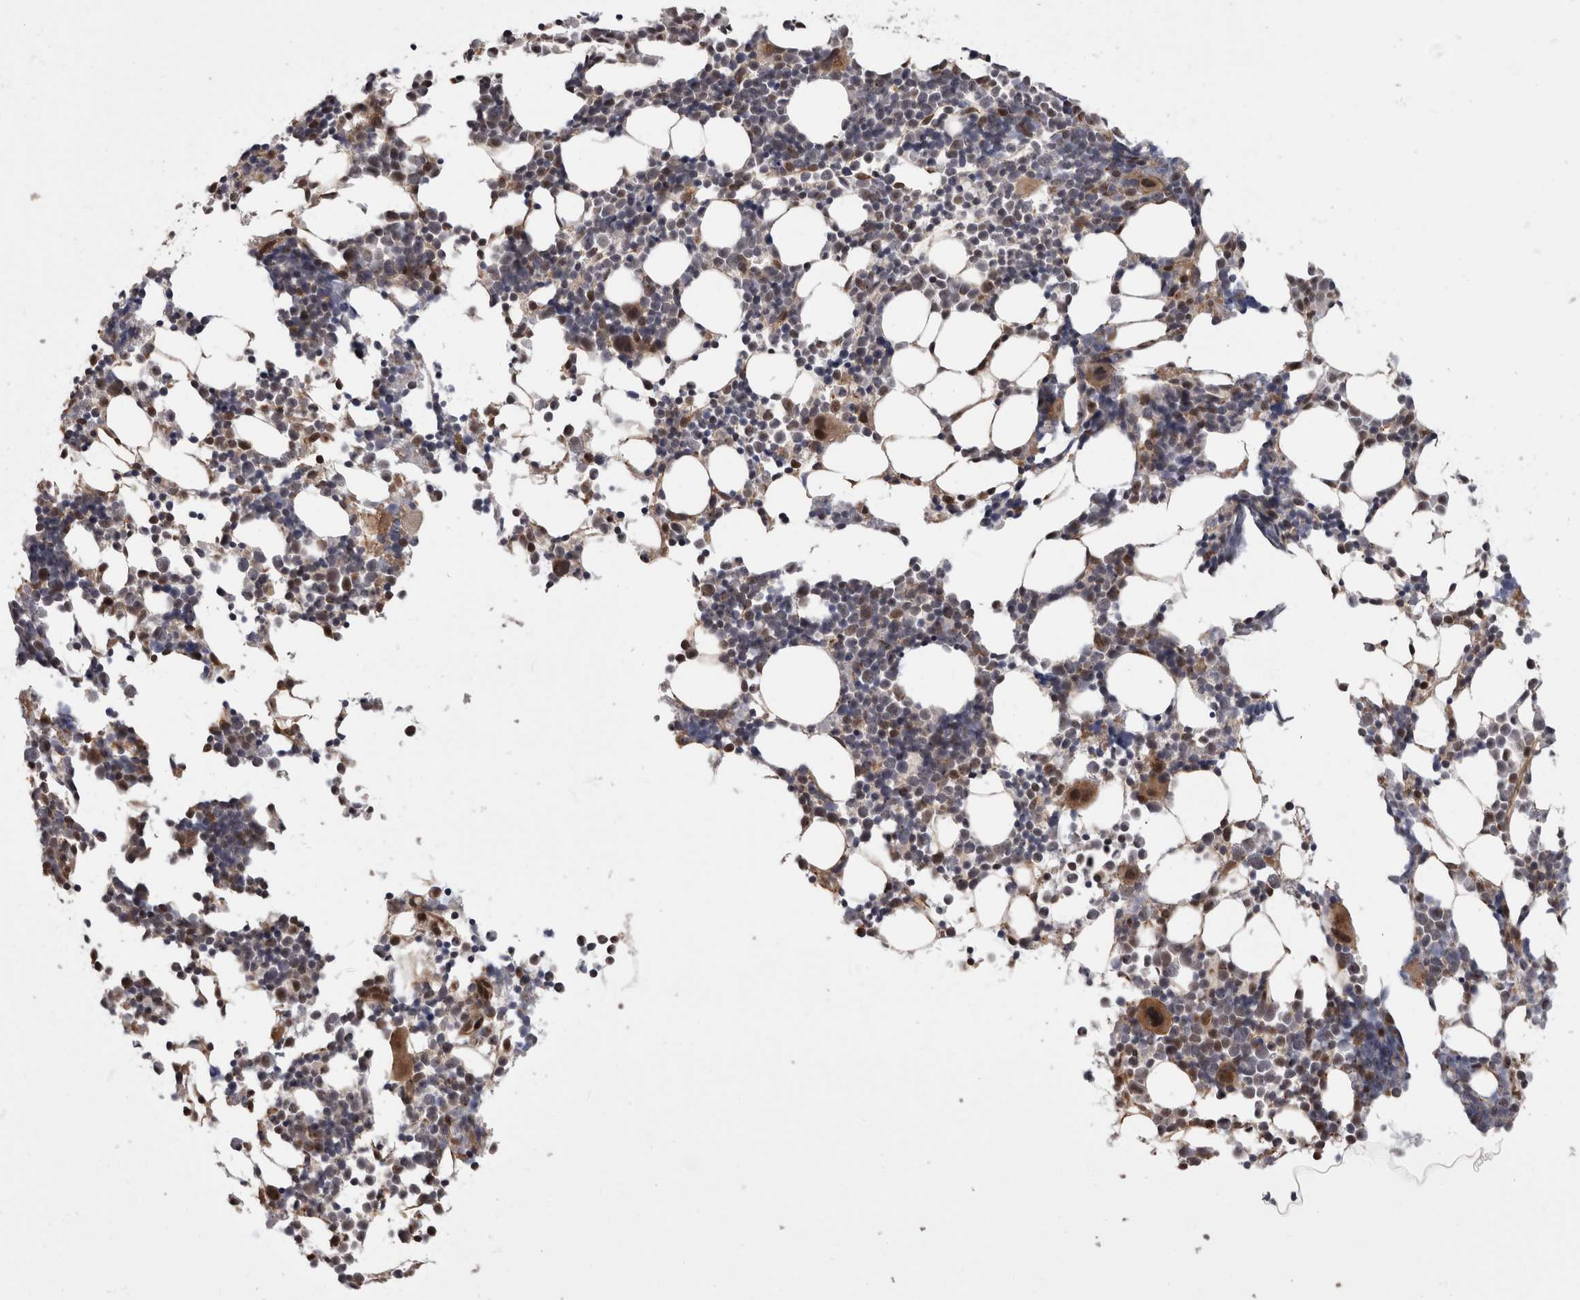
{"staining": {"intensity": "moderate", "quantity": "<25%", "location": "cytoplasmic/membranous,nuclear"}, "tissue": "bone marrow", "cell_type": "Hematopoietic cells", "image_type": "normal", "snomed": [{"axis": "morphology", "description": "Normal tissue, NOS"}, {"axis": "morphology", "description": "Inflammation, NOS"}, {"axis": "topography", "description": "Bone marrow"}], "caption": "Immunohistochemistry micrograph of unremarkable bone marrow: human bone marrow stained using immunohistochemistry shows low levels of moderate protein expression localized specifically in the cytoplasmic/membranous,nuclear of hematopoietic cells, appearing as a cytoplasmic/membranous,nuclear brown color.", "gene": "AKT3", "patient": {"sex": "male", "age": 21}}